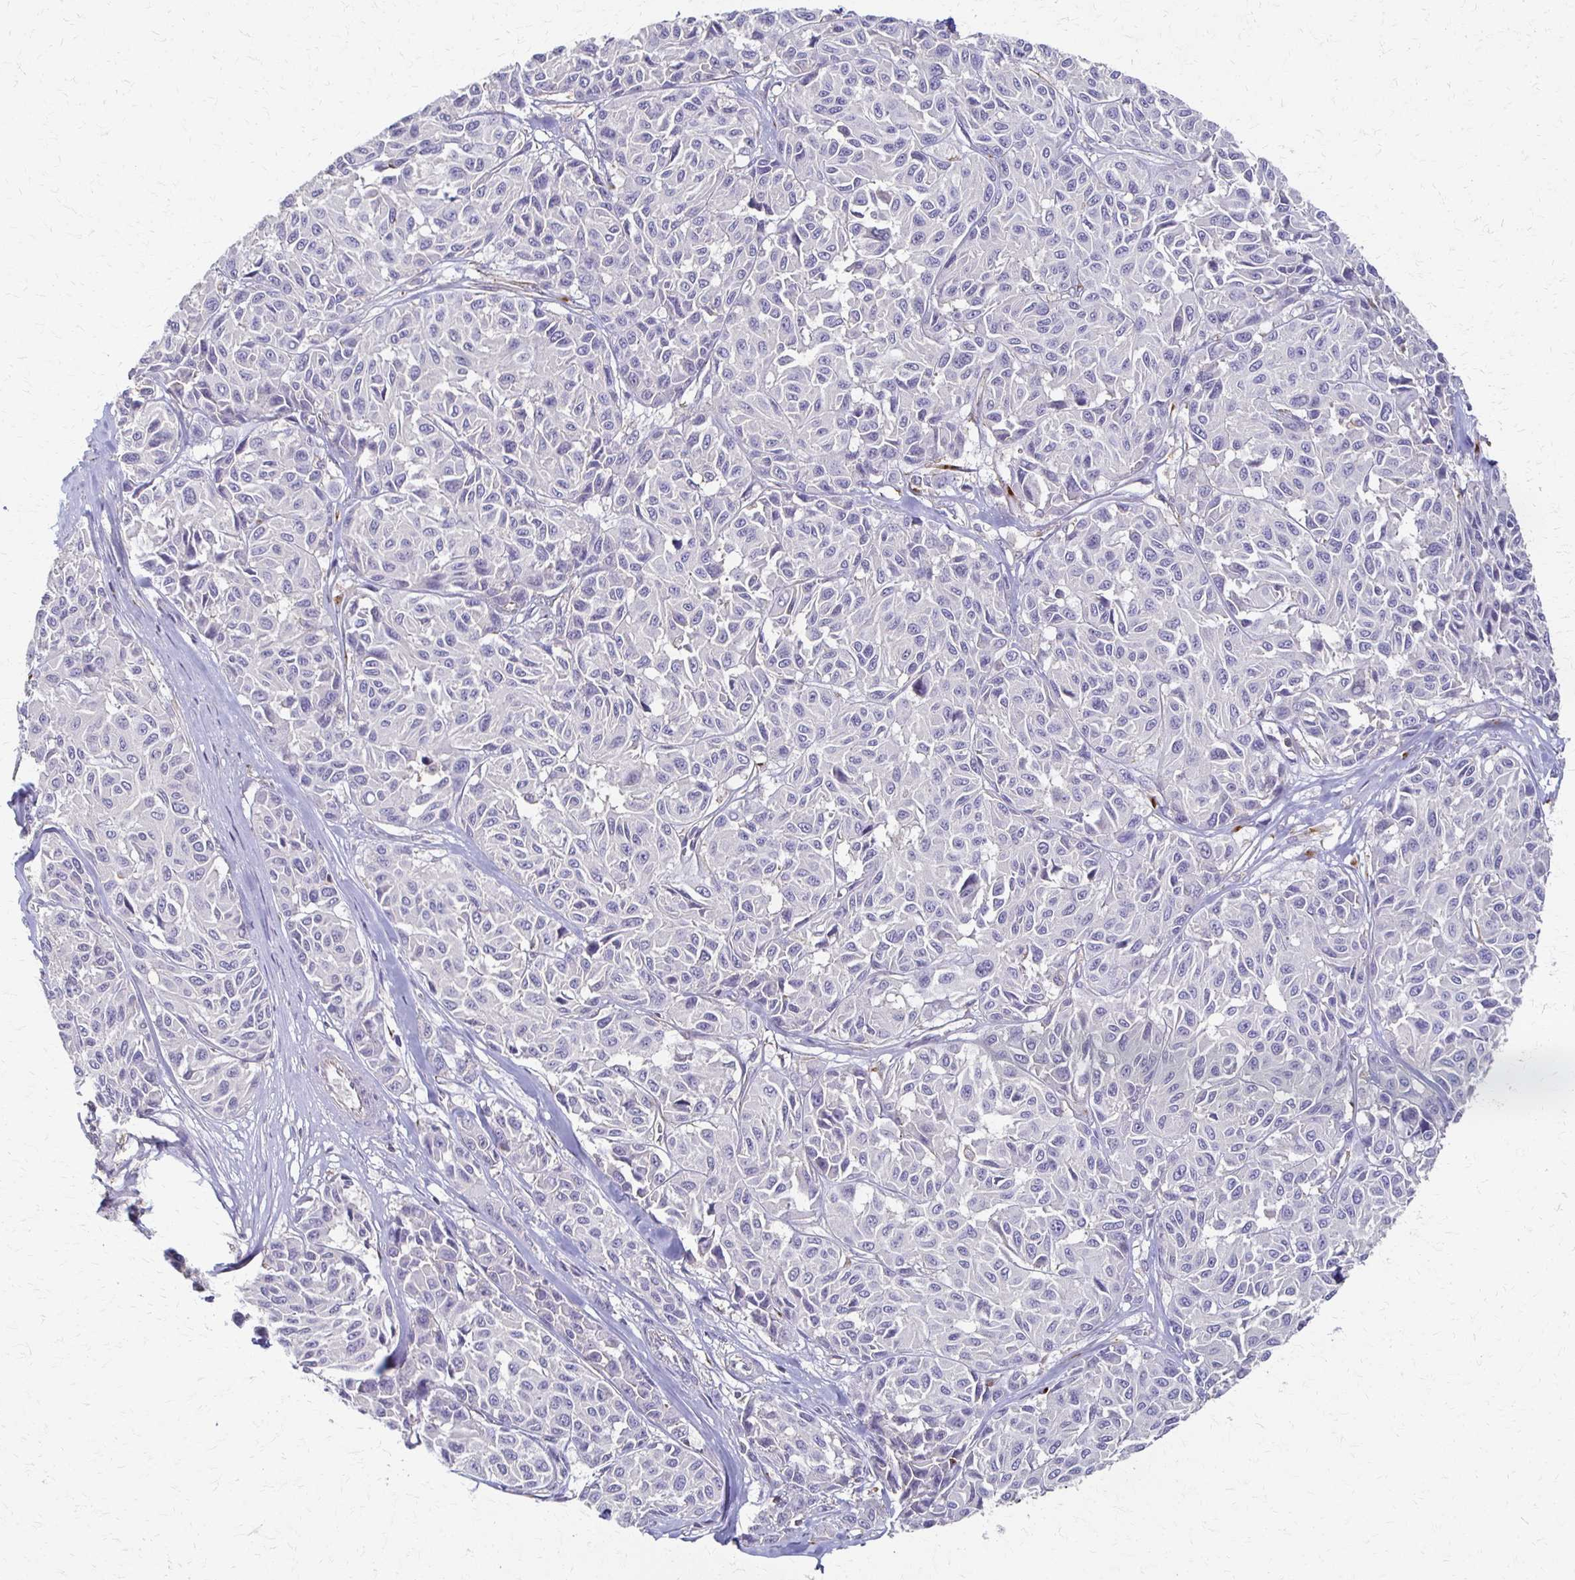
{"staining": {"intensity": "negative", "quantity": "none", "location": "none"}, "tissue": "melanoma", "cell_type": "Tumor cells", "image_type": "cancer", "snomed": [{"axis": "morphology", "description": "Malignant melanoma, NOS"}, {"axis": "topography", "description": "Skin"}], "caption": "This is a micrograph of immunohistochemistry (IHC) staining of malignant melanoma, which shows no expression in tumor cells.", "gene": "C1QTNF7", "patient": {"sex": "female", "age": 66}}